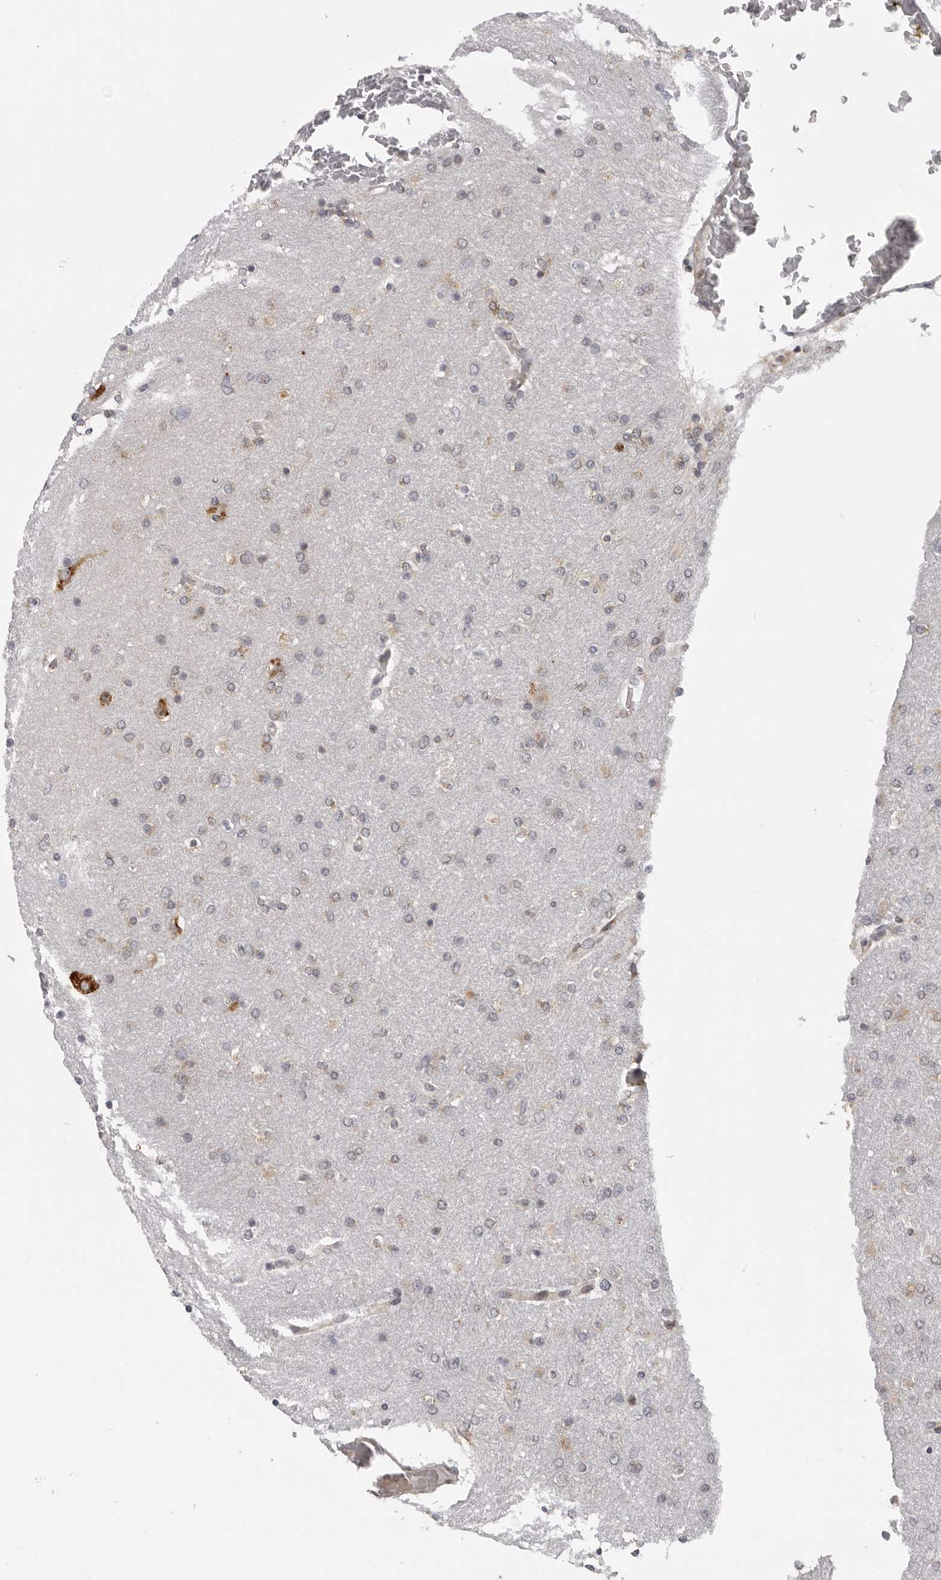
{"staining": {"intensity": "negative", "quantity": "none", "location": "none"}, "tissue": "glioma", "cell_type": "Tumor cells", "image_type": "cancer", "snomed": [{"axis": "morphology", "description": "Glioma, malignant, High grade"}, {"axis": "topography", "description": "Cerebral cortex"}], "caption": "IHC photomicrograph of neoplastic tissue: human high-grade glioma (malignant) stained with DAB demonstrates no significant protein staining in tumor cells.", "gene": "ALPK2", "patient": {"sex": "female", "age": 36}}